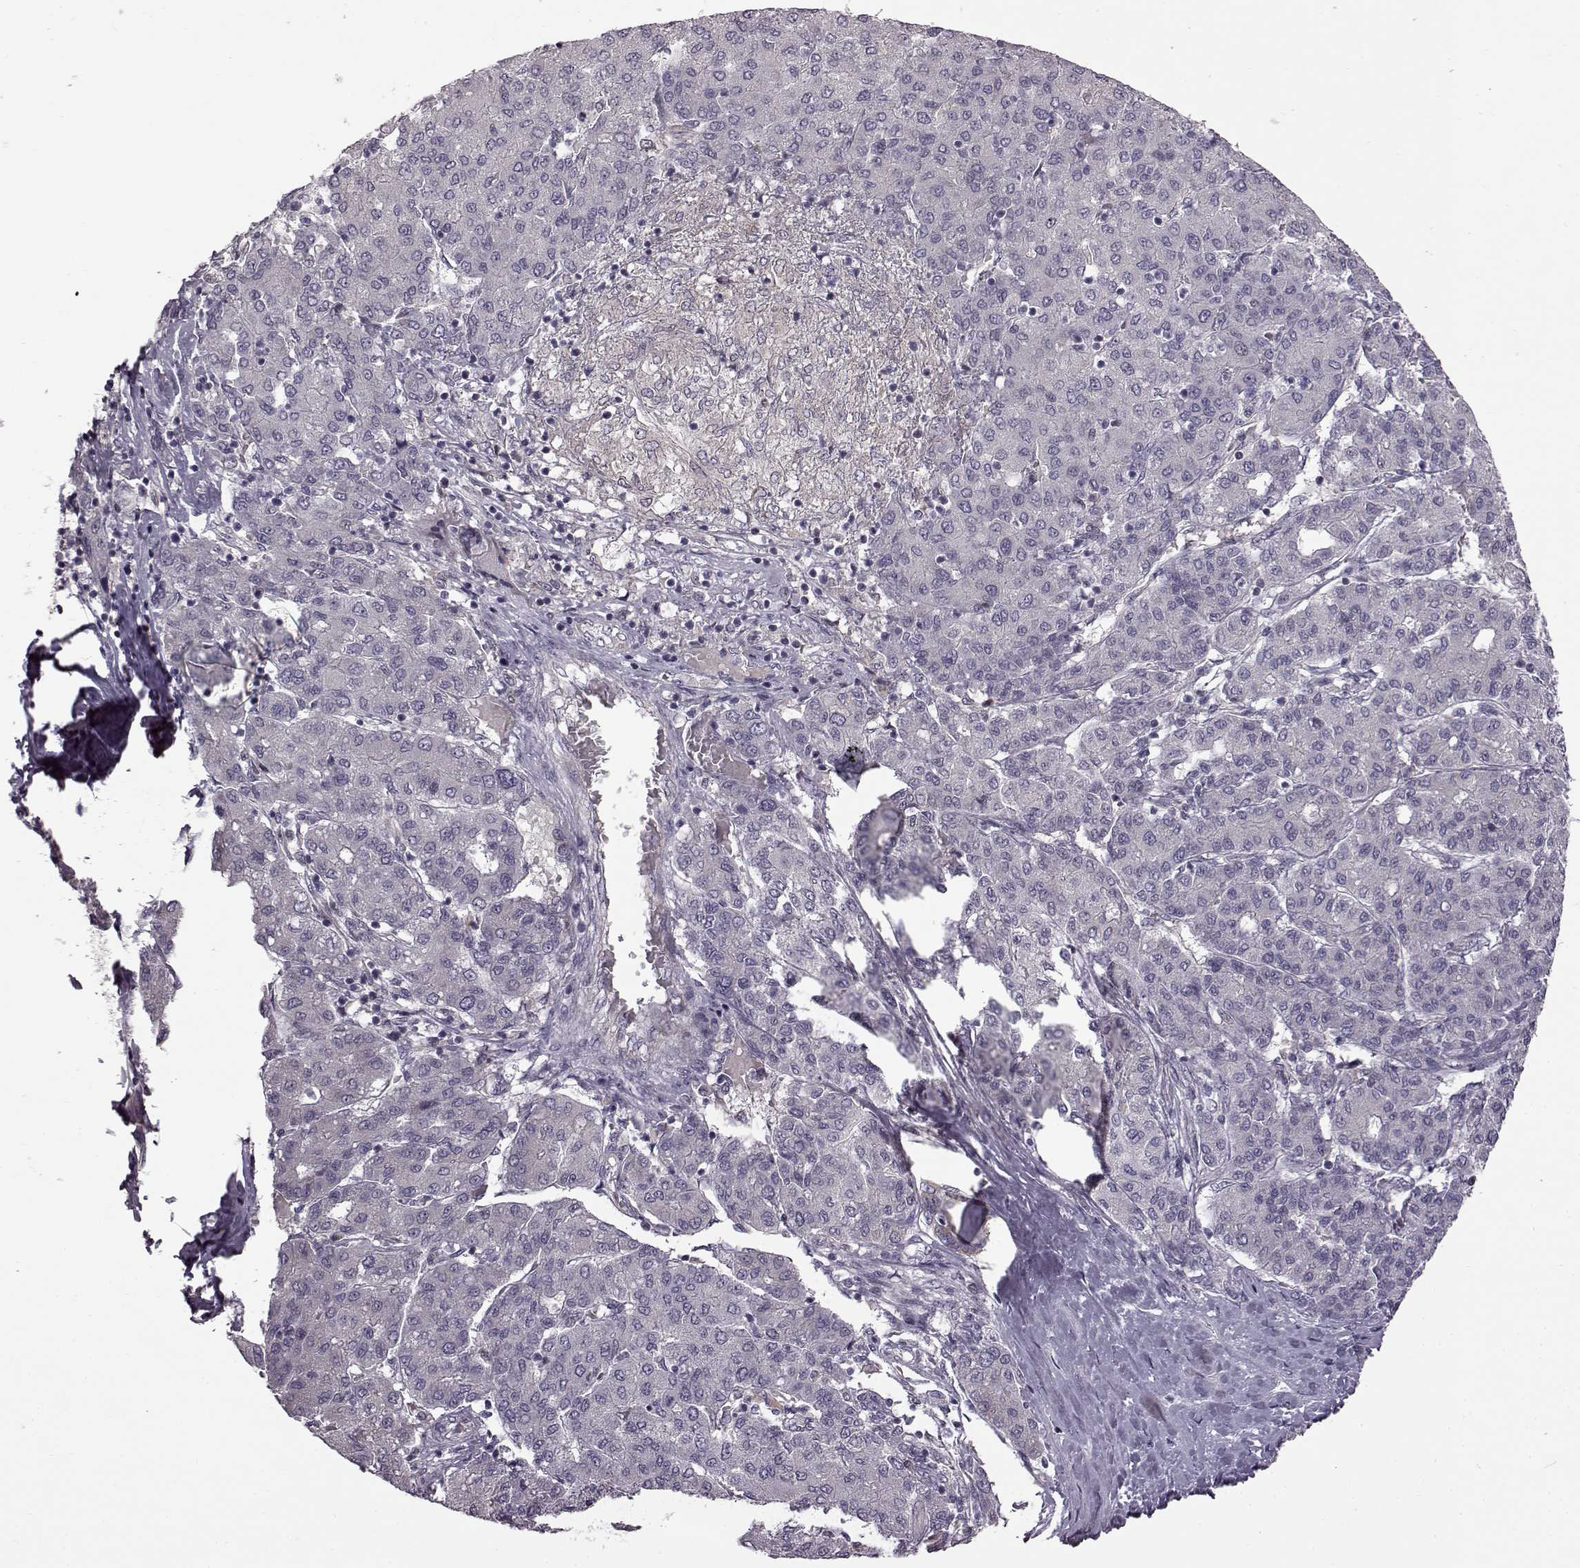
{"staining": {"intensity": "negative", "quantity": "none", "location": "none"}, "tissue": "liver cancer", "cell_type": "Tumor cells", "image_type": "cancer", "snomed": [{"axis": "morphology", "description": "Carcinoma, Hepatocellular, NOS"}, {"axis": "topography", "description": "Liver"}], "caption": "Tumor cells are negative for protein expression in human liver hepatocellular carcinoma.", "gene": "B3GNT6", "patient": {"sex": "male", "age": 65}}